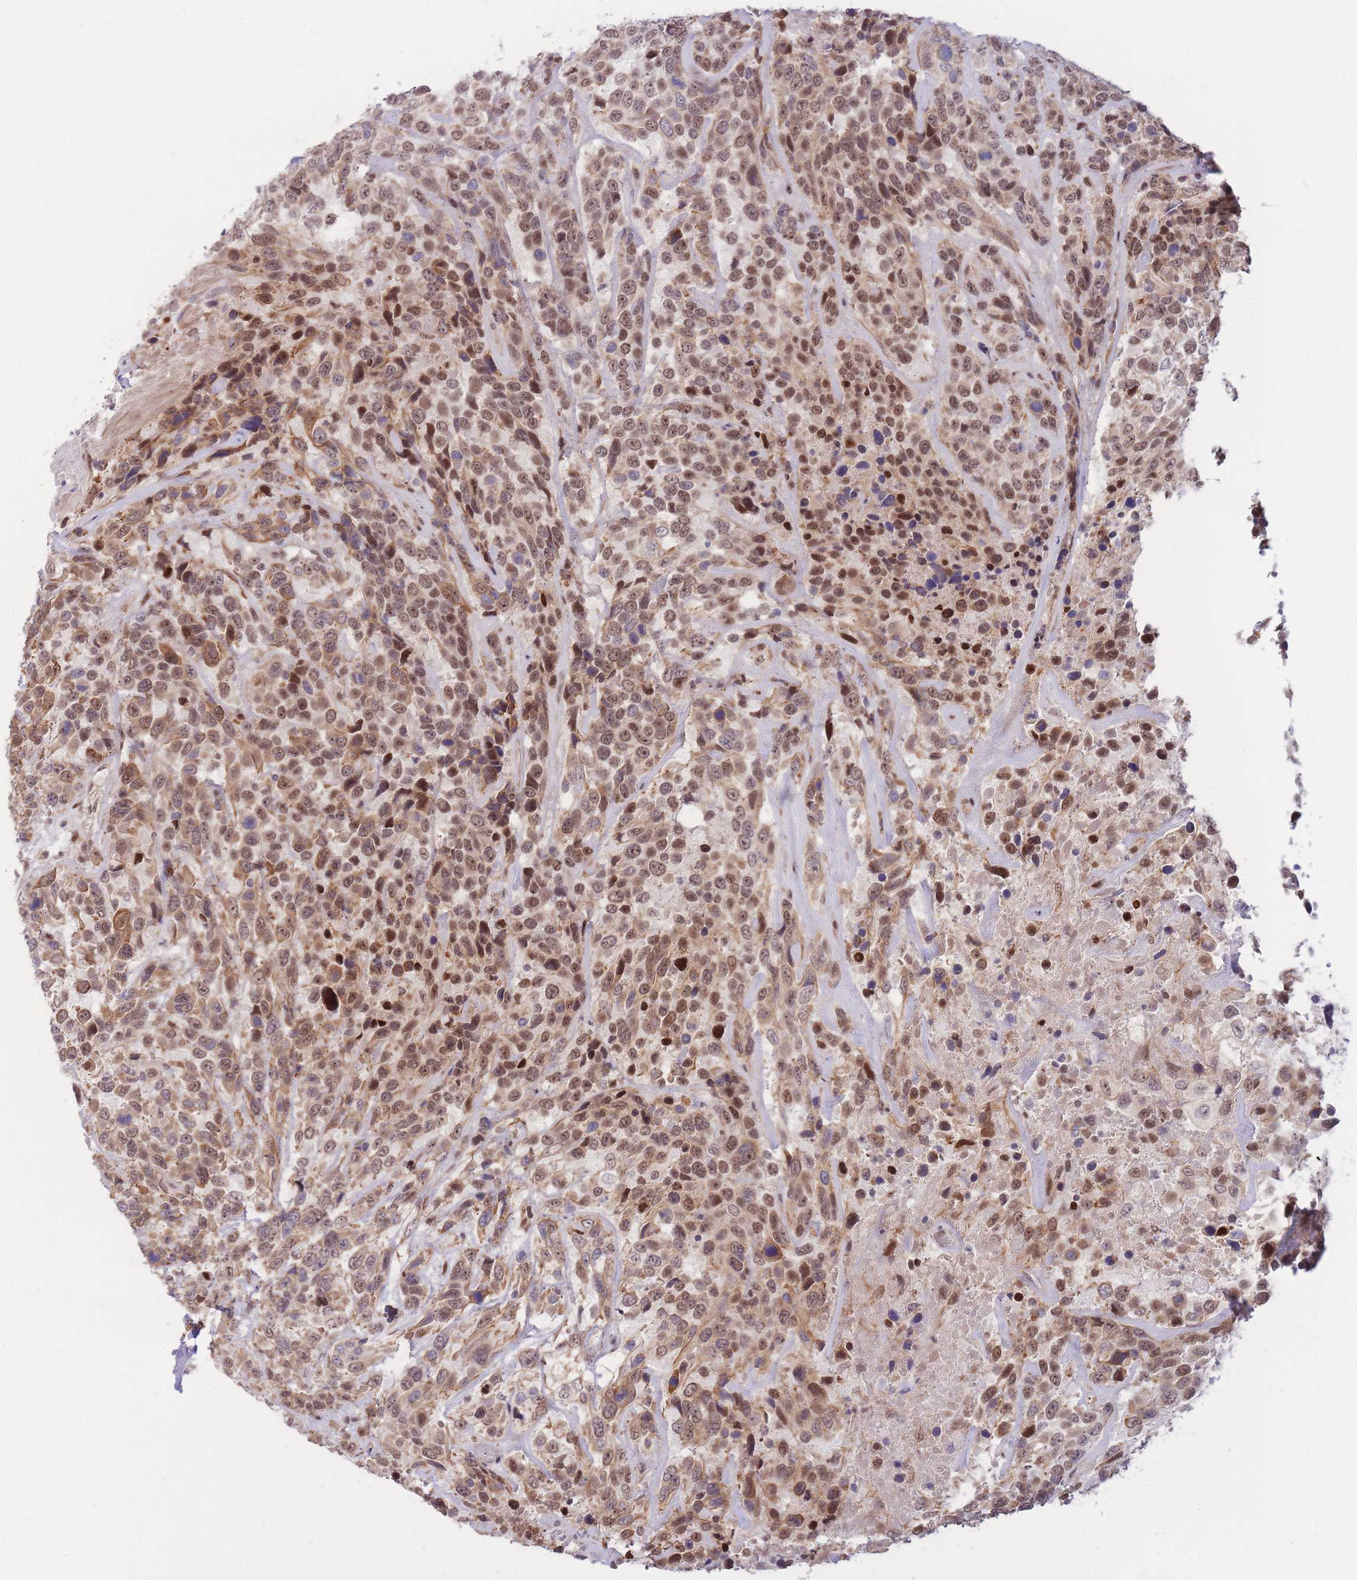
{"staining": {"intensity": "moderate", "quantity": ">75%", "location": "nuclear"}, "tissue": "urothelial cancer", "cell_type": "Tumor cells", "image_type": "cancer", "snomed": [{"axis": "morphology", "description": "Urothelial carcinoma, High grade"}, {"axis": "topography", "description": "Urinary bladder"}], "caption": "Moderate nuclear staining for a protein is appreciated in about >75% of tumor cells of urothelial cancer using immunohistochemistry.", "gene": "ERICH6B", "patient": {"sex": "female", "age": 70}}